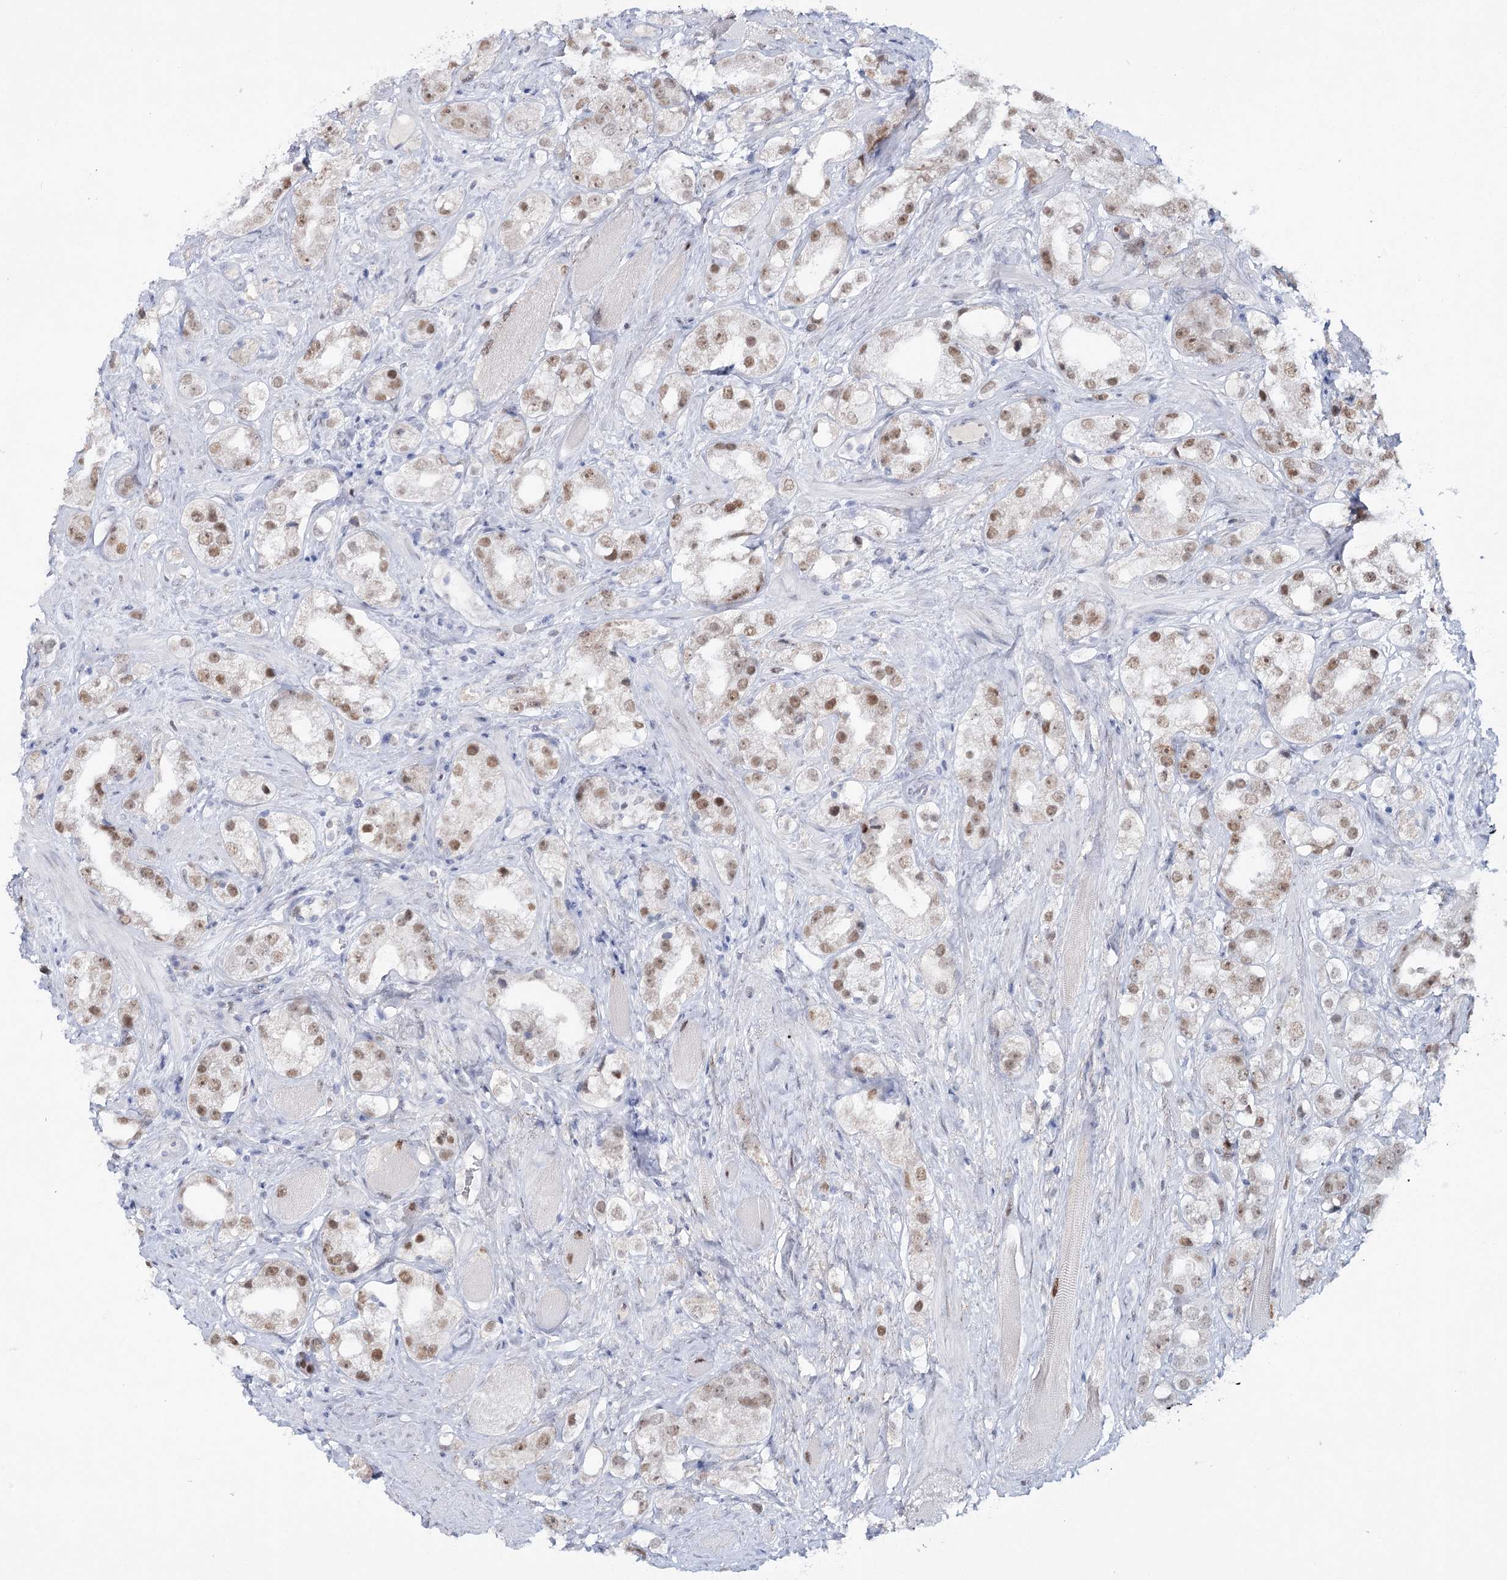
{"staining": {"intensity": "moderate", "quantity": ">75%", "location": "nuclear"}, "tissue": "prostate cancer", "cell_type": "Tumor cells", "image_type": "cancer", "snomed": [{"axis": "morphology", "description": "Adenocarcinoma, NOS"}, {"axis": "topography", "description": "Prostate"}], "caption": "Protein analysis of prostate cancer (adenocarcinoma) tissue demonstrates moderate nuclear staining in about >75% of tumor cells. Nuclei are stained in blue.", "gene": "ZC3H8", "patient": {"sex": "male", "age": 79}}